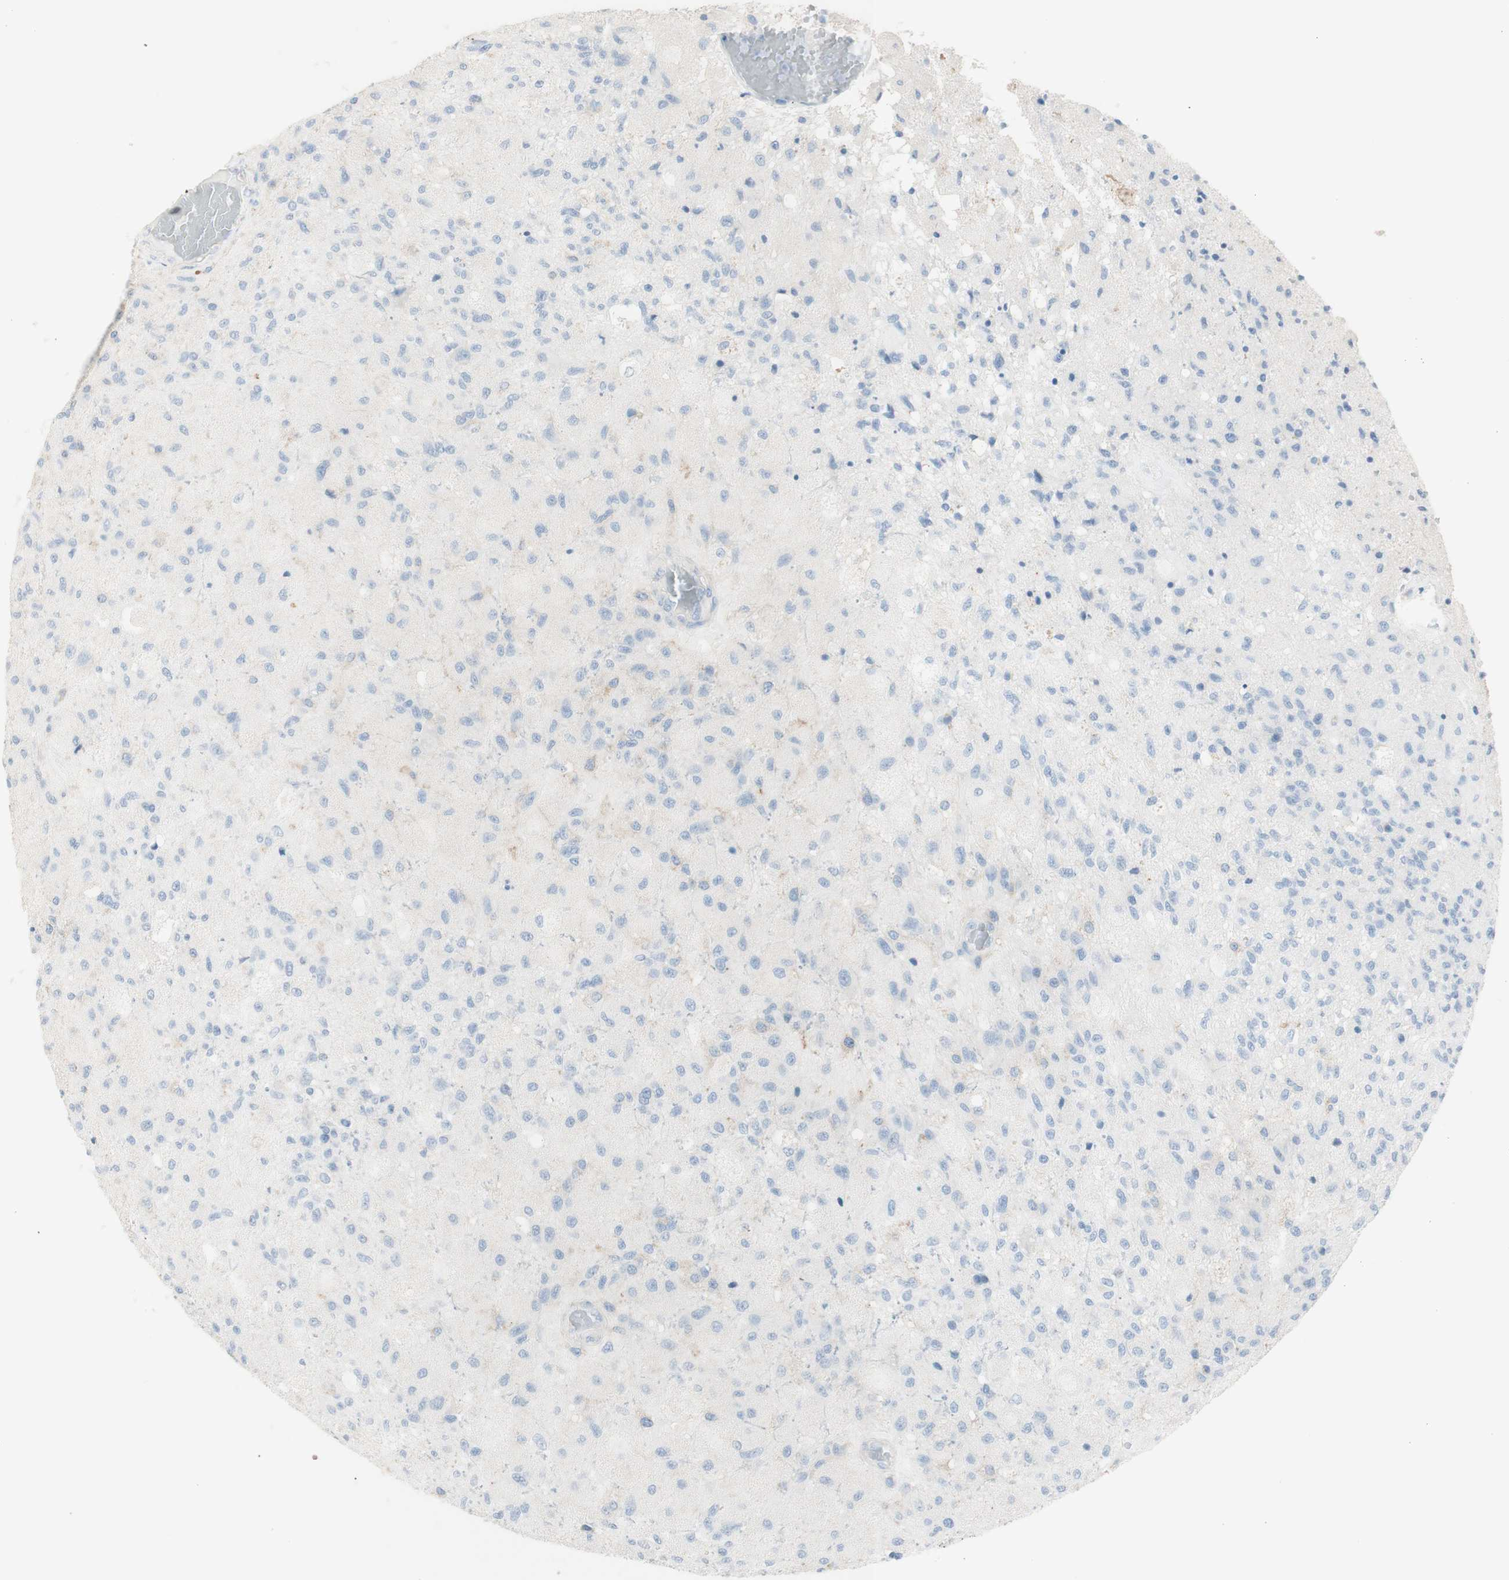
{"staining": {"intensity": "negative", "quantity": "none", "location": "none"}, "tissue": "glioma", "cell_type": "Tumor cells", "image_type": "cancer", "snomed": [{"axis": "morphology", "description": "Normal tissue, NOS"}, {"axis": "morphology", "description": "Glioma, malignant, High grade"}, {"axis": "topography", "description": "Cerebral cortex"}], "caption": "DAB immunohistochemical staining of human glioma shows no significant positivity in tumor cells.", "gene": "ART3", "patient": {"sex": "male", "age": 77}}